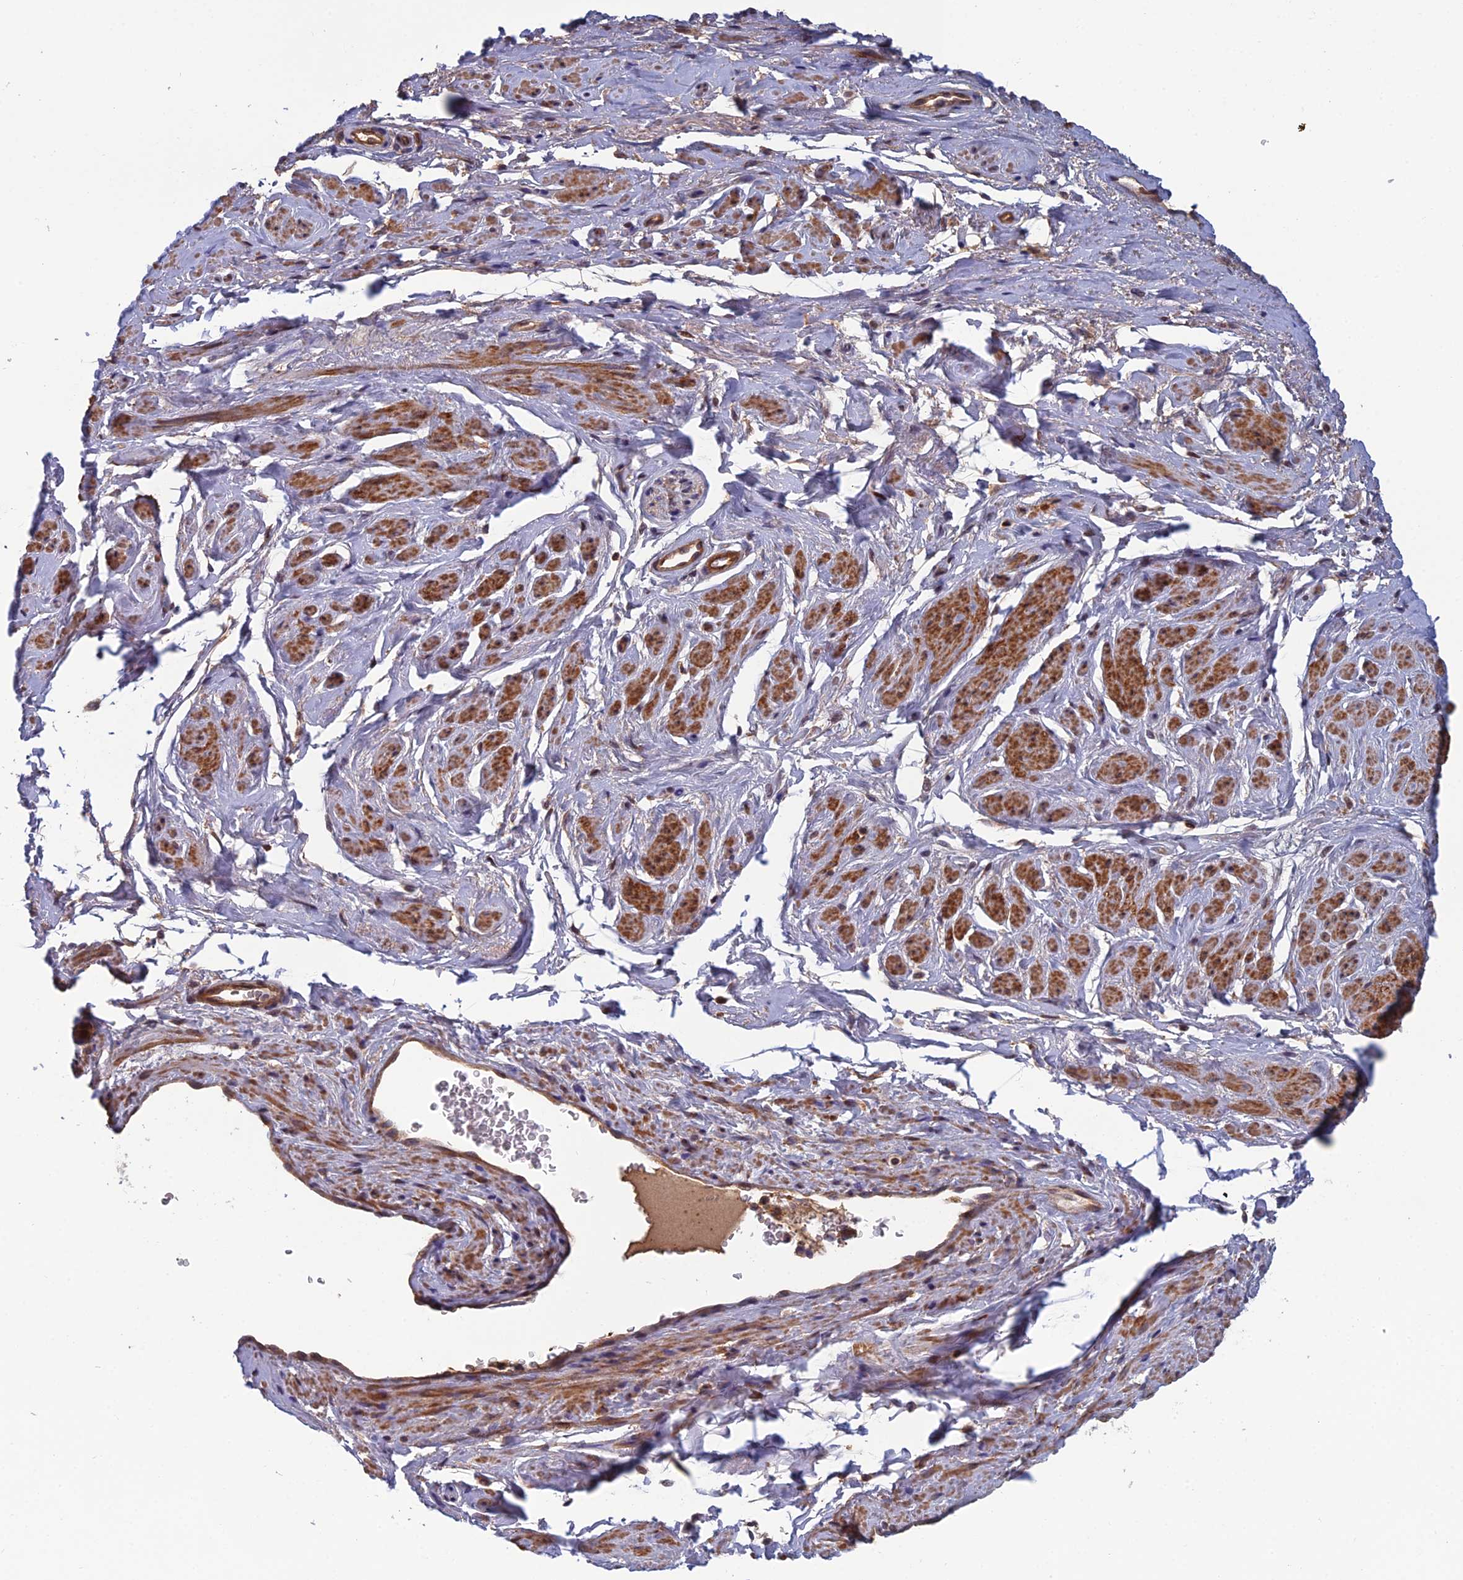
{"staining": {"intensity": "negative", "quantity": "none", "location": "none"}, "tissue": "adipose tissue", "cell_type": "Adipocytes", "image_type": "normal", "snomed": [{"axis": "morphology", "description": "Normal tissue, NOS"}, {"axis": "morphology", "description": "Adenocarcinoma, NOS"}, {"axis": "topography", "description": "Rectum"}, {"axis": "topography", "description": "Vagina"}, {"axis": "topography", "description": "Peripheral nerve tissue"}], "caption": "This is an IHC image of unremarkable human adipose tissue. There is no positivity in adipocytes.", "gene": "CCDC183", "patient": {"sex": "female", "age": 71}}